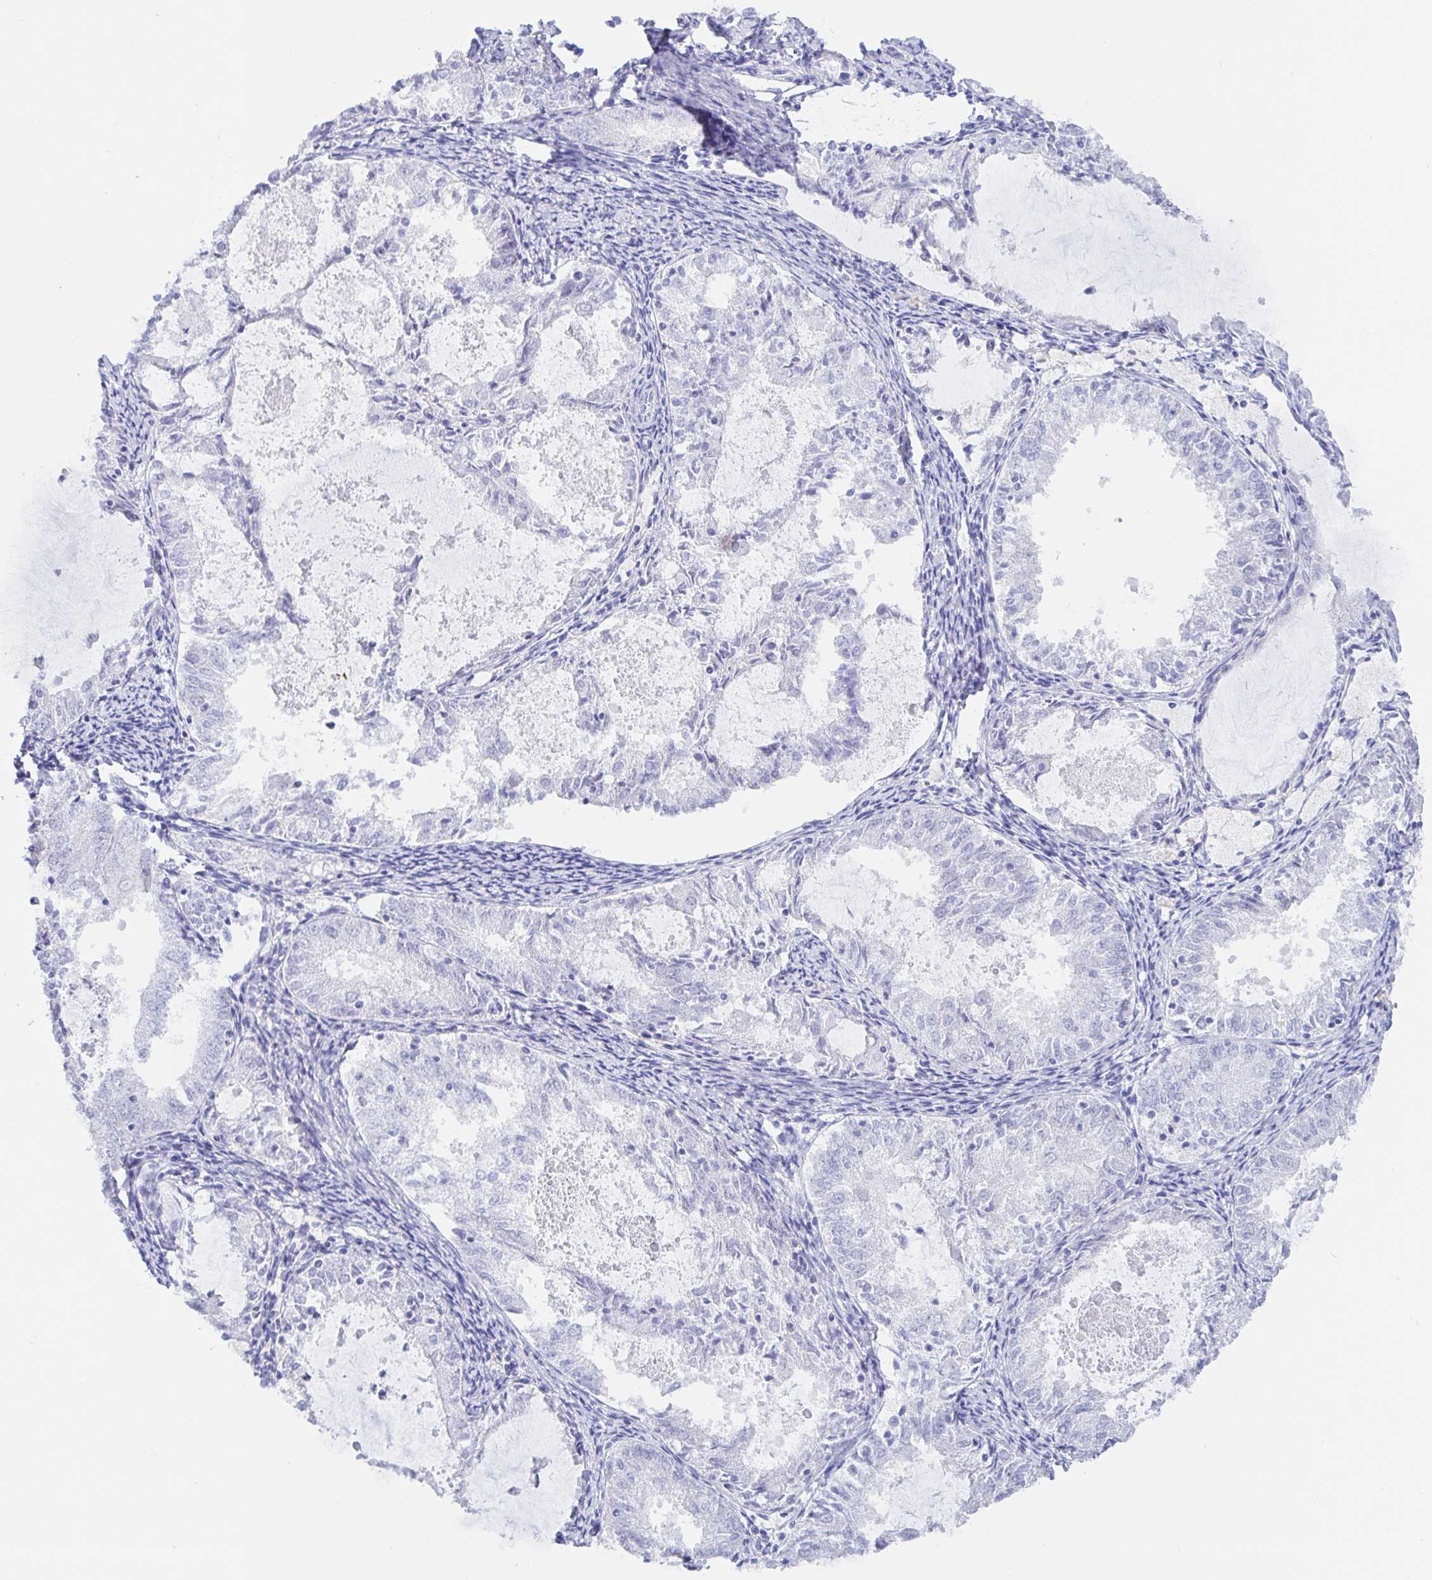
{"staining": {"intensity": "negative", "quantity": "none", "location": "none"}, "tissue": "endometrial cancer", "cell_type": "Tumor cells", "image_type": "cancer", "snomed": [{"axis": "morphology", "description": "Adenocarcinoma, NOS"}, {"axis": "topography", "description": "Endometrium"}], "caption": "Human endometrial cancer stained for a protein using IHC exhibits no positivity in tumor cells.", "gene": "KCNH6", "patient": {"sex": "female", "age": 57}}